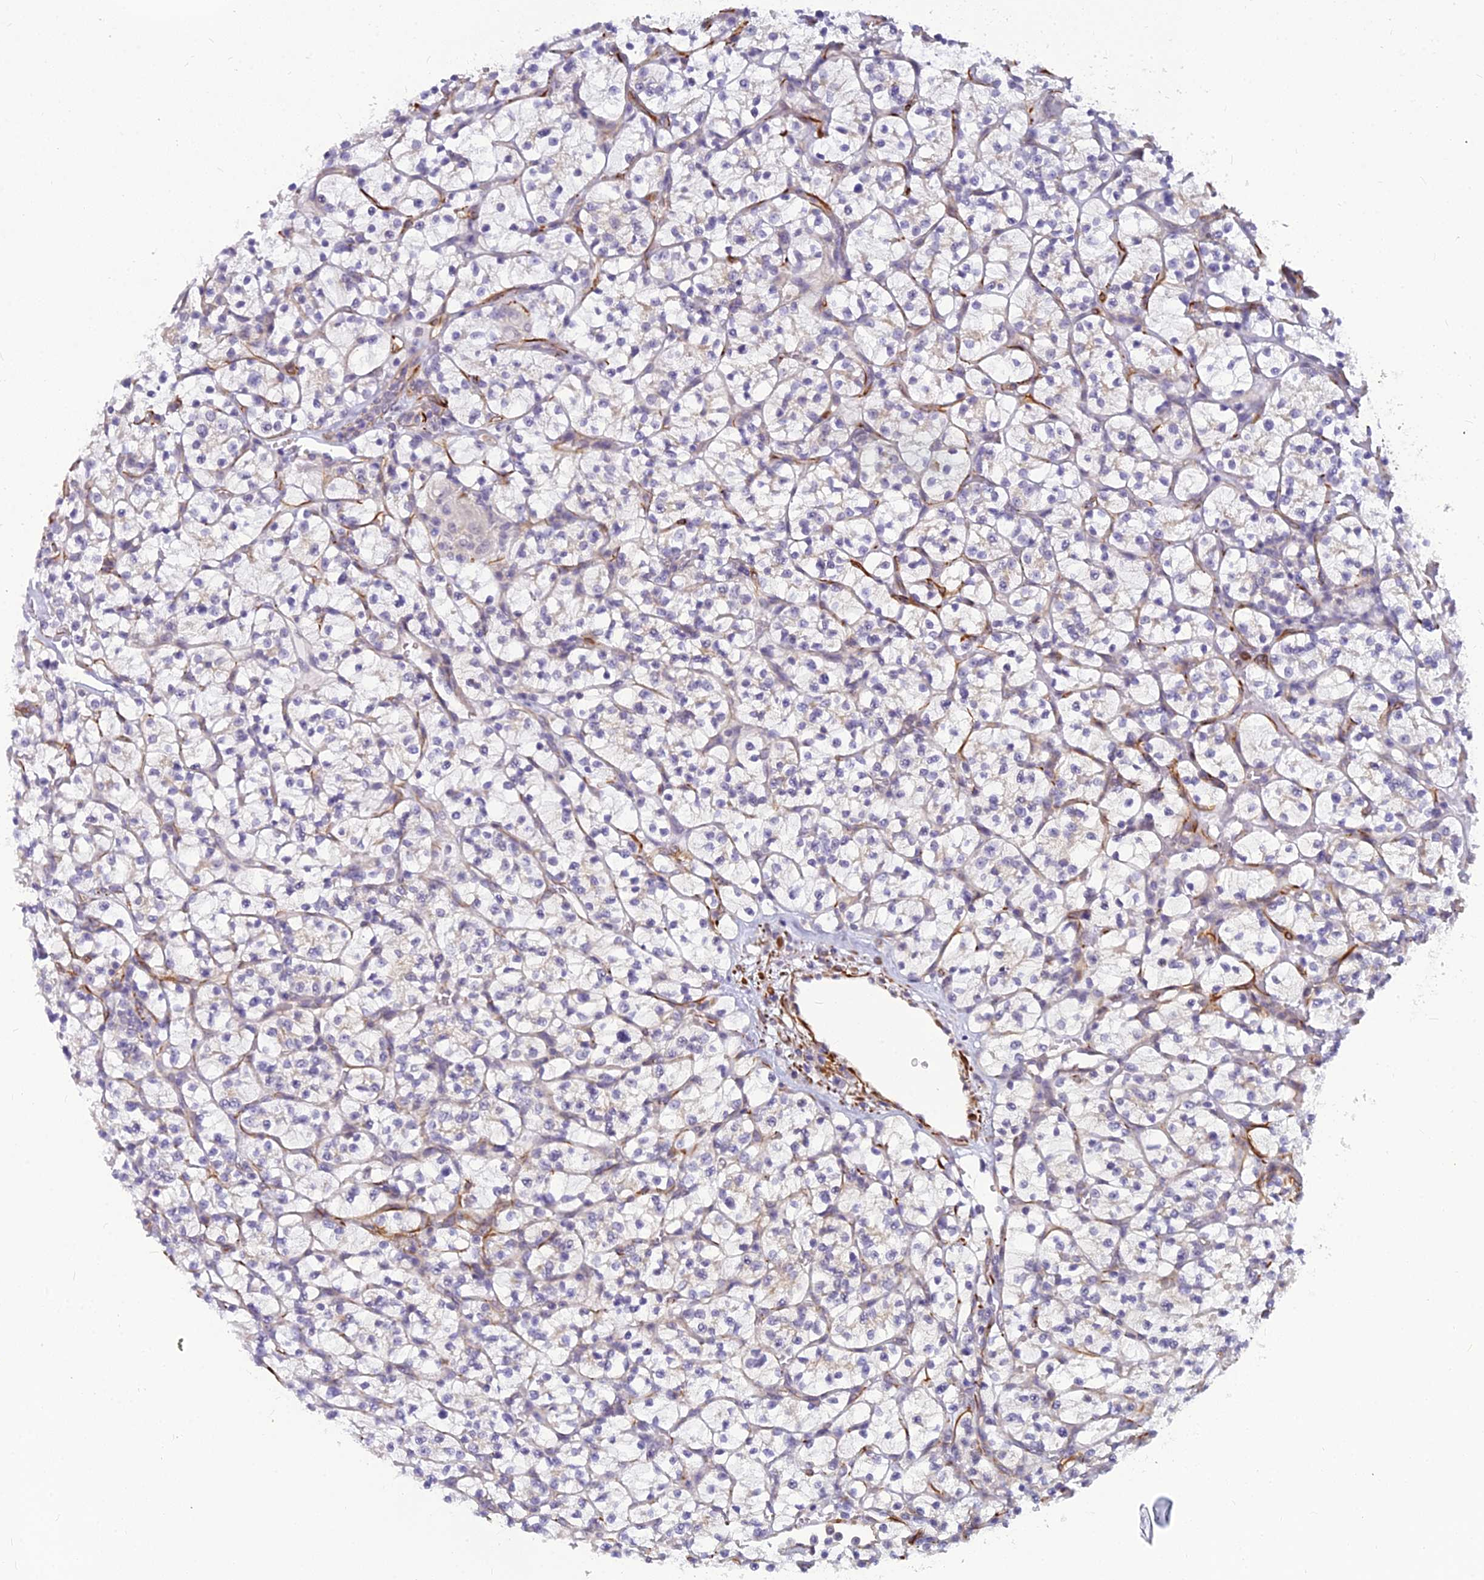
{"staining": {"intensity": "negative", "quantity": "none", "location": "none"}, "tissue": "renal cancer", "cell_type": "Tumor cells", "image_type": "cancer", "snomed": [{"axis": "morphology", "description": "Adenocarcinoma, NOS"}, {"axis": "topography", "description": "Kidney"}], "caption": "Immunohistochemistry (IHC) image of neoplastic tissue: human renal cancer stained with DAB (3,3'-diaminobenzidine) shows no significant protein positivity in tumor cells.", "gene": "RGL3", "patient": {"sex": "female", "age": 64}}